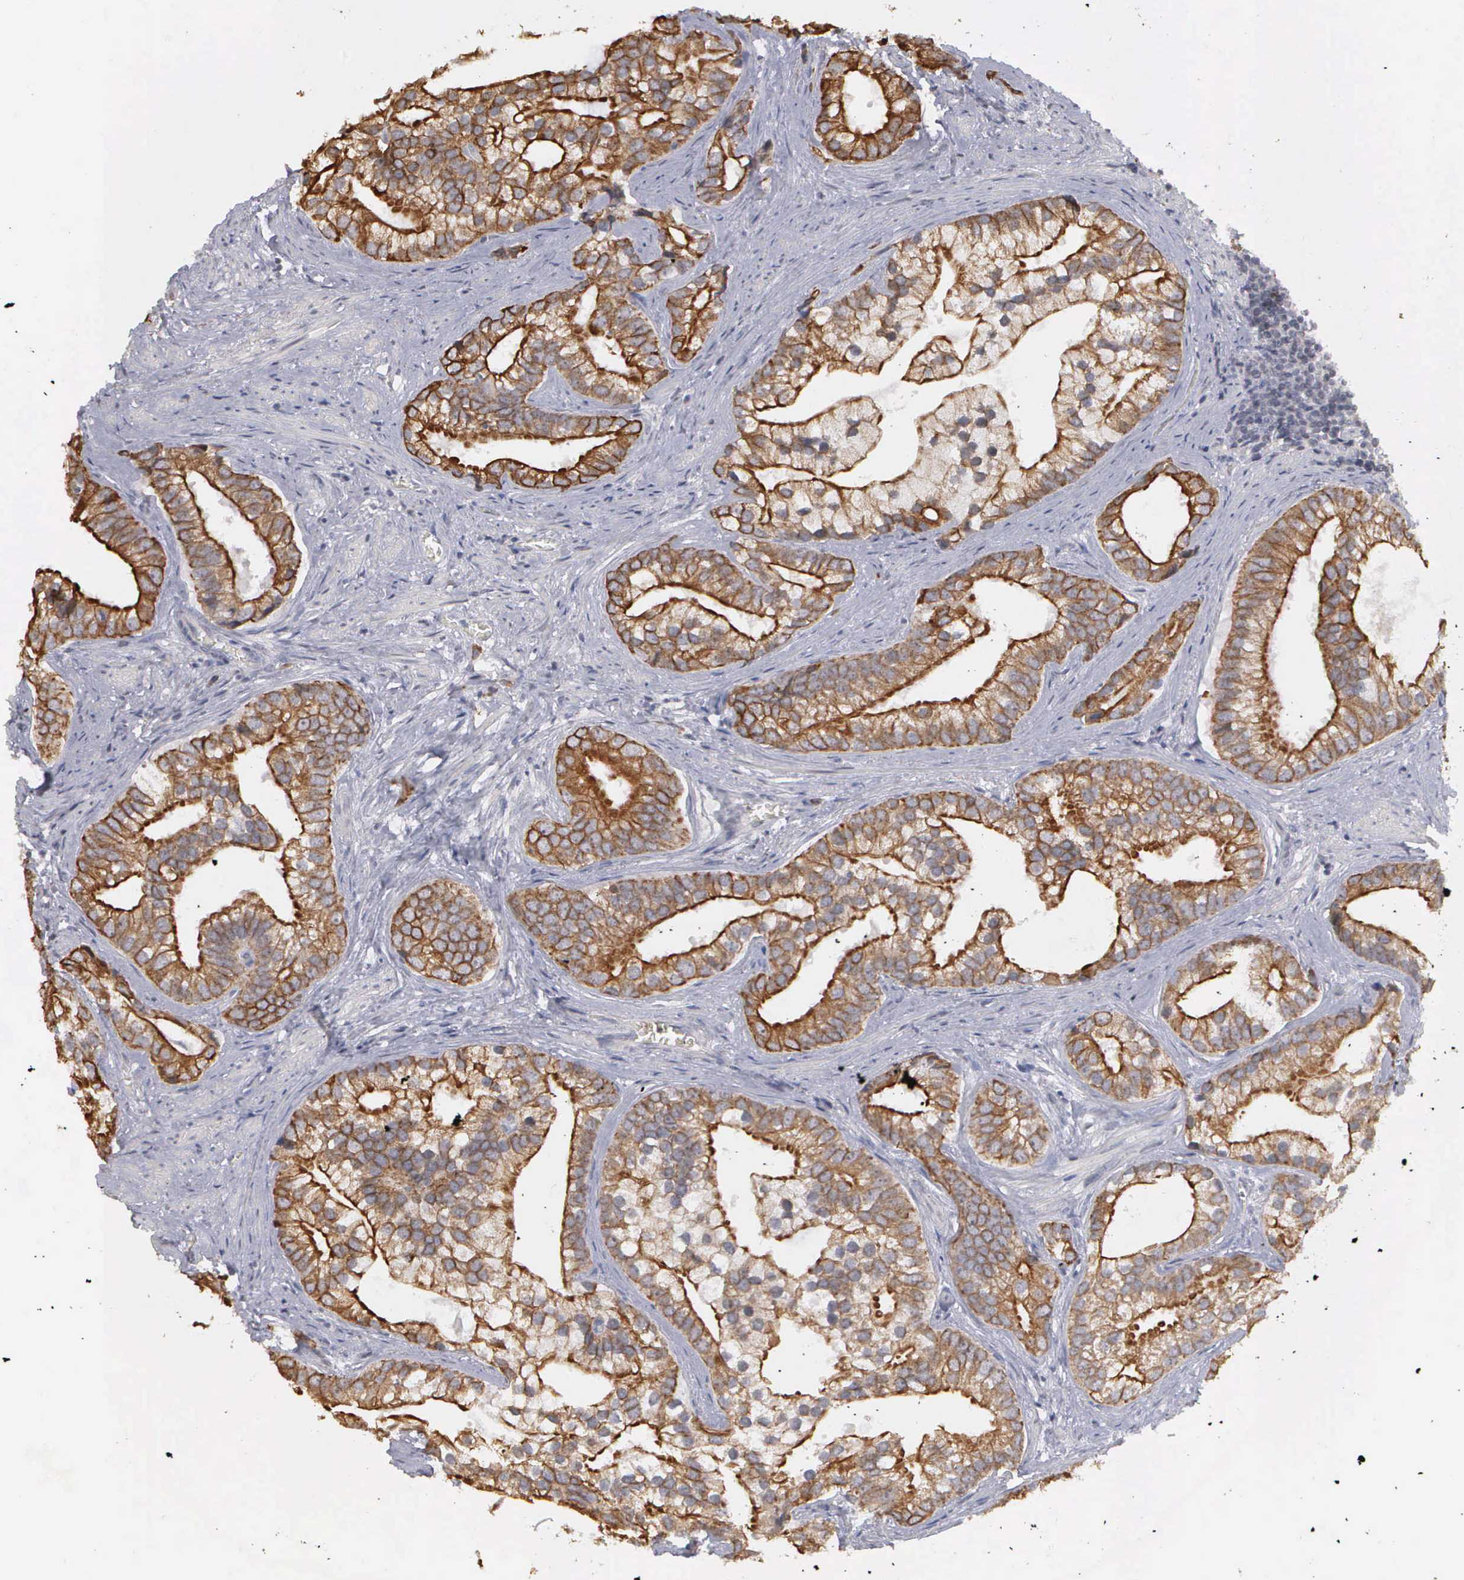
{"staining": {"intensity": "moderate", "quantity": "25%-75%", "location": "cytoplasmic/membranous"}, "tissue": "prostate cancer", "cell_type": "Tumor cells", "image_type": "cancer", "snomed": [{"axis": "morphology", "description": "Adenocarcinoma, Low grade"}, {"axis": "topography", "description": "Prostate"}], "caption": "Human prostate cancer stained with a protein marker reveals moderate staining in tumor cells.", "gene": "WDR89", "patient": {"sex": "male", "age": 71}}